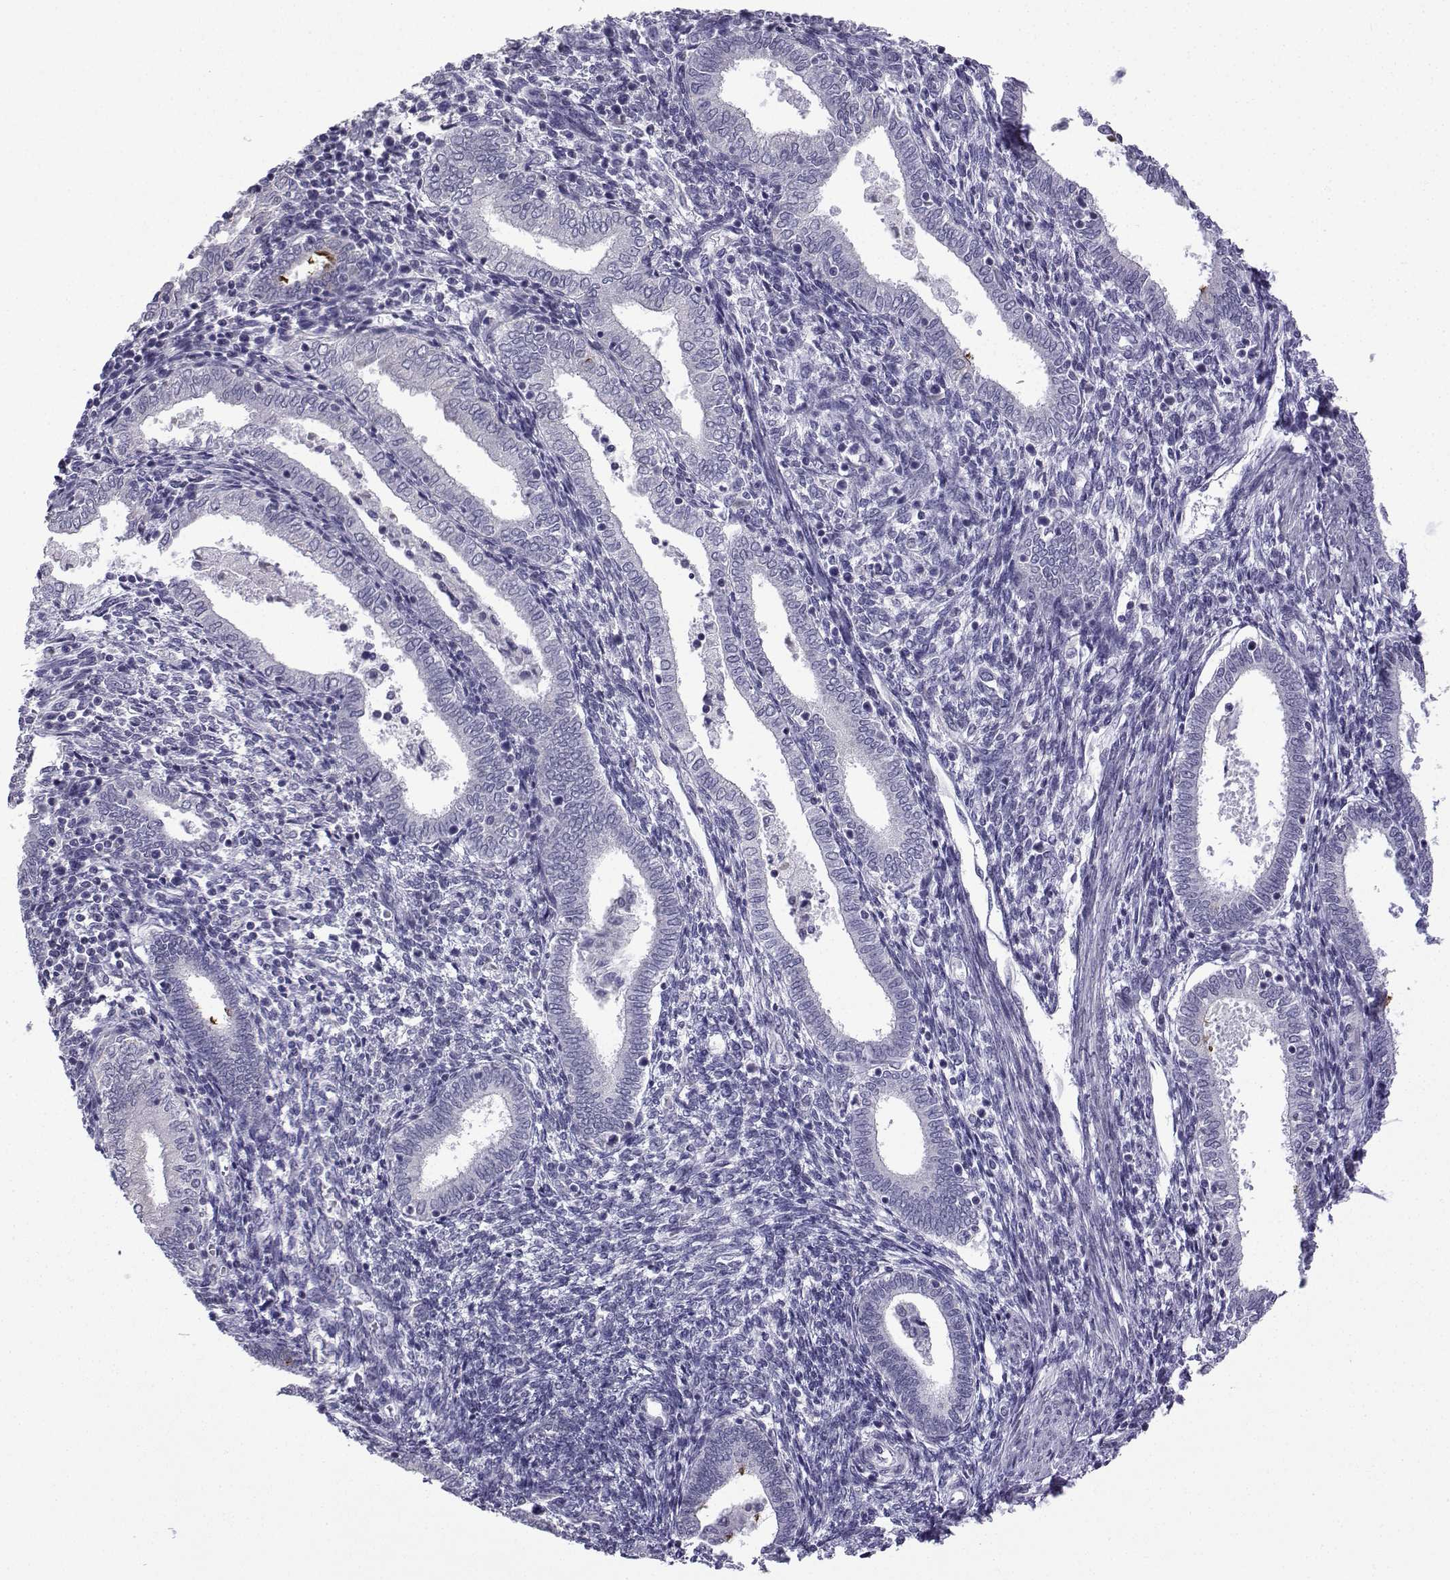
{"staining": {"intensity": "negative", "quantity": "none", "location": "none"}, "tissue": "endometrium", "cell_type": "Cells in endometrial stroma", "image_type": "normal", "snomed": [{"axis": "morphology", "description": "Normal tissue, NOS"}, {"axis": "topography", "description": "Endometrium"}], "caption": "Protein analysis of normal endometrium reveals no significant positivity in cells in endometrial stroma. Nuclei are stained in blue.", "gene": "CFAP70", "patient": {"sex": "female", "age": 42}}